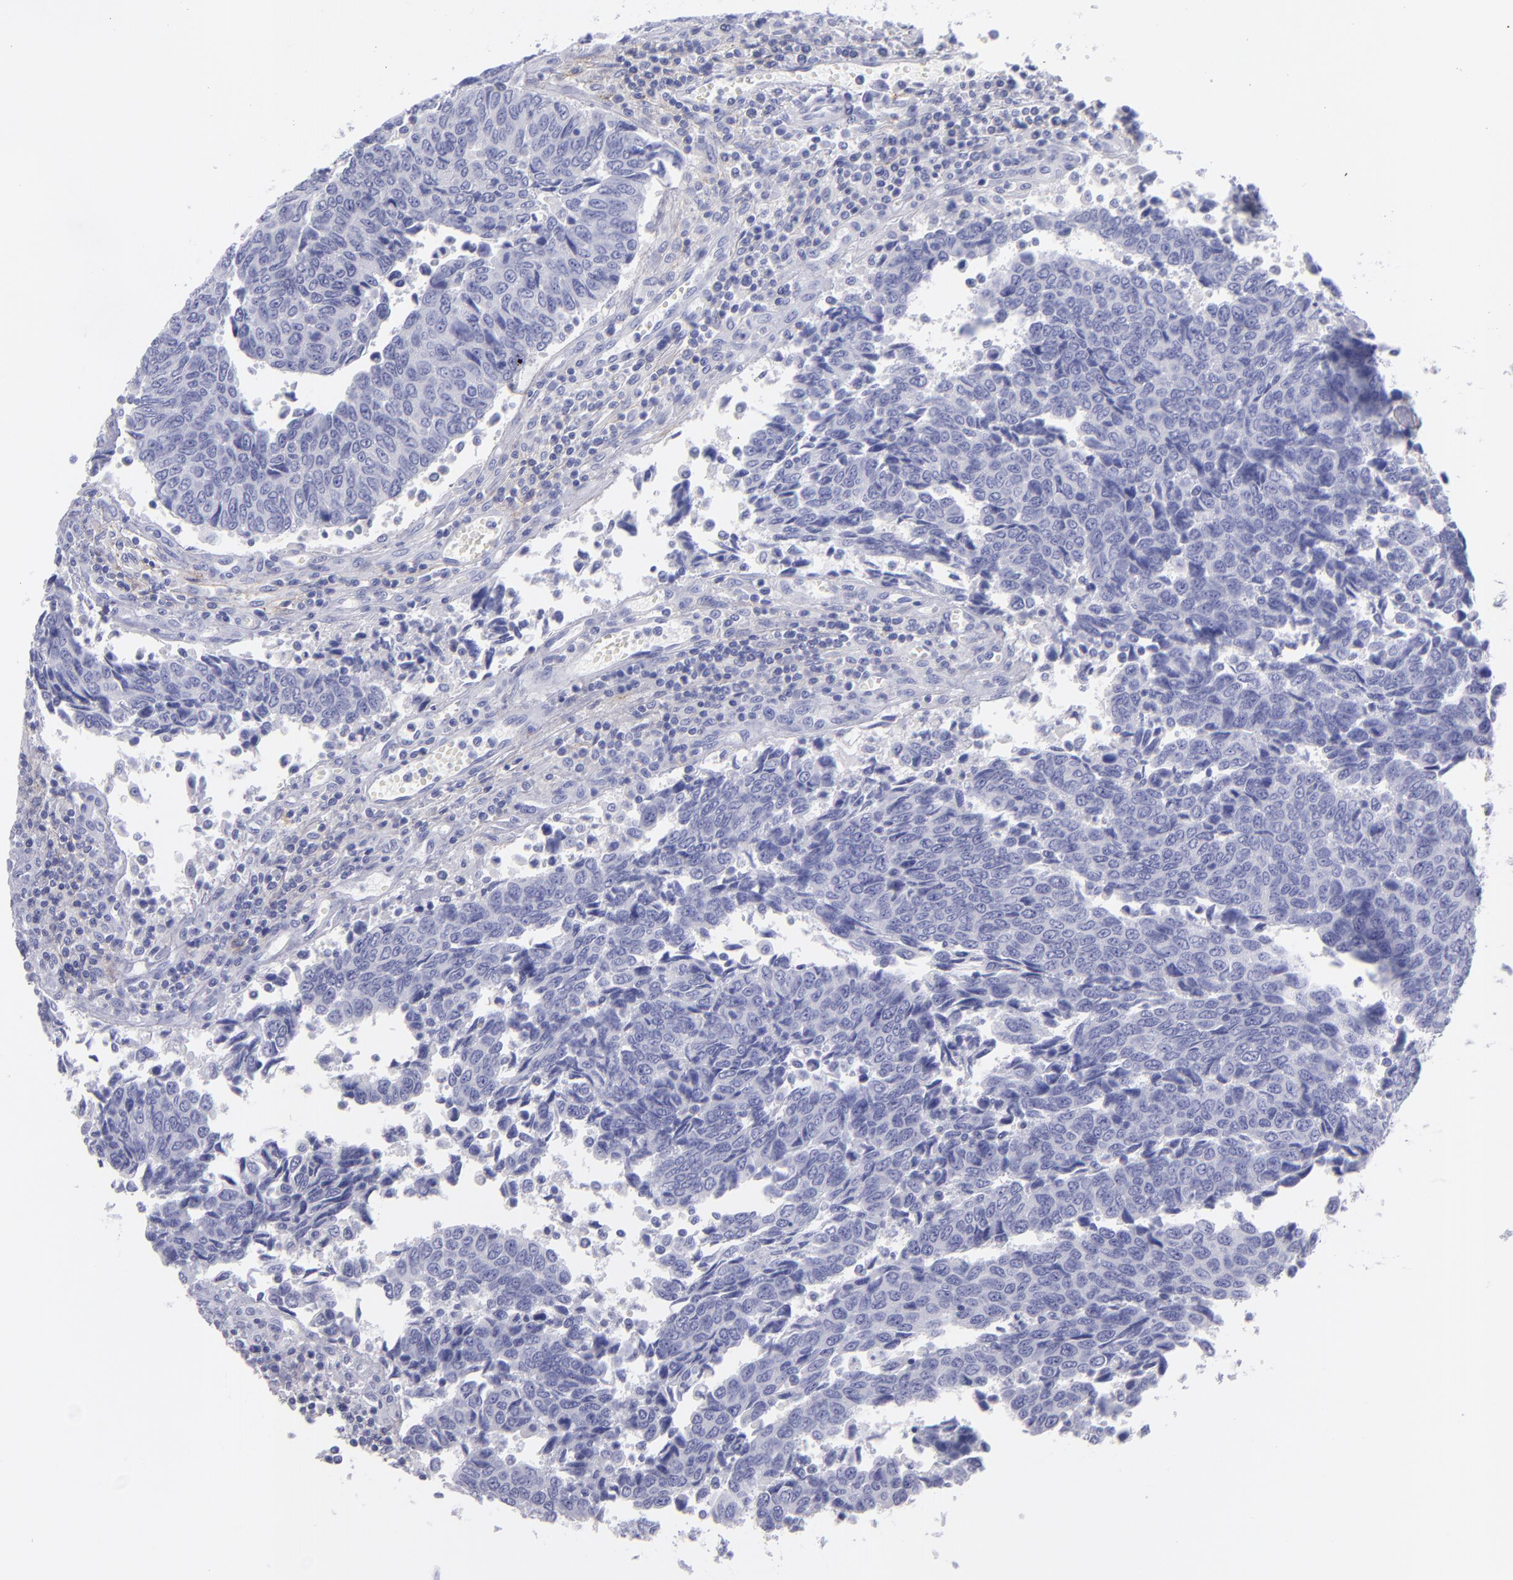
{"staining": {"intensity": "negative", "quantity": "none", "location": "none"}, "tissue": "urothelial cancer", "cell_type": "Tumor cells", "image_type": "cancer", "snomed": [{"axis": "morphology", "description": "Urothelial carcinoma, High grade"}, {"axis": "topography", "description": "Urinary bladder"}], "caption": "An immunohistochemistry (IHC) image of urothelial carcinoma (high-grade) is shown. There is no staining in tumor cells of urothelial carcinoma (high-grade).", "gene": "CD82", "patient": {"sex": "male", "age": 86}}